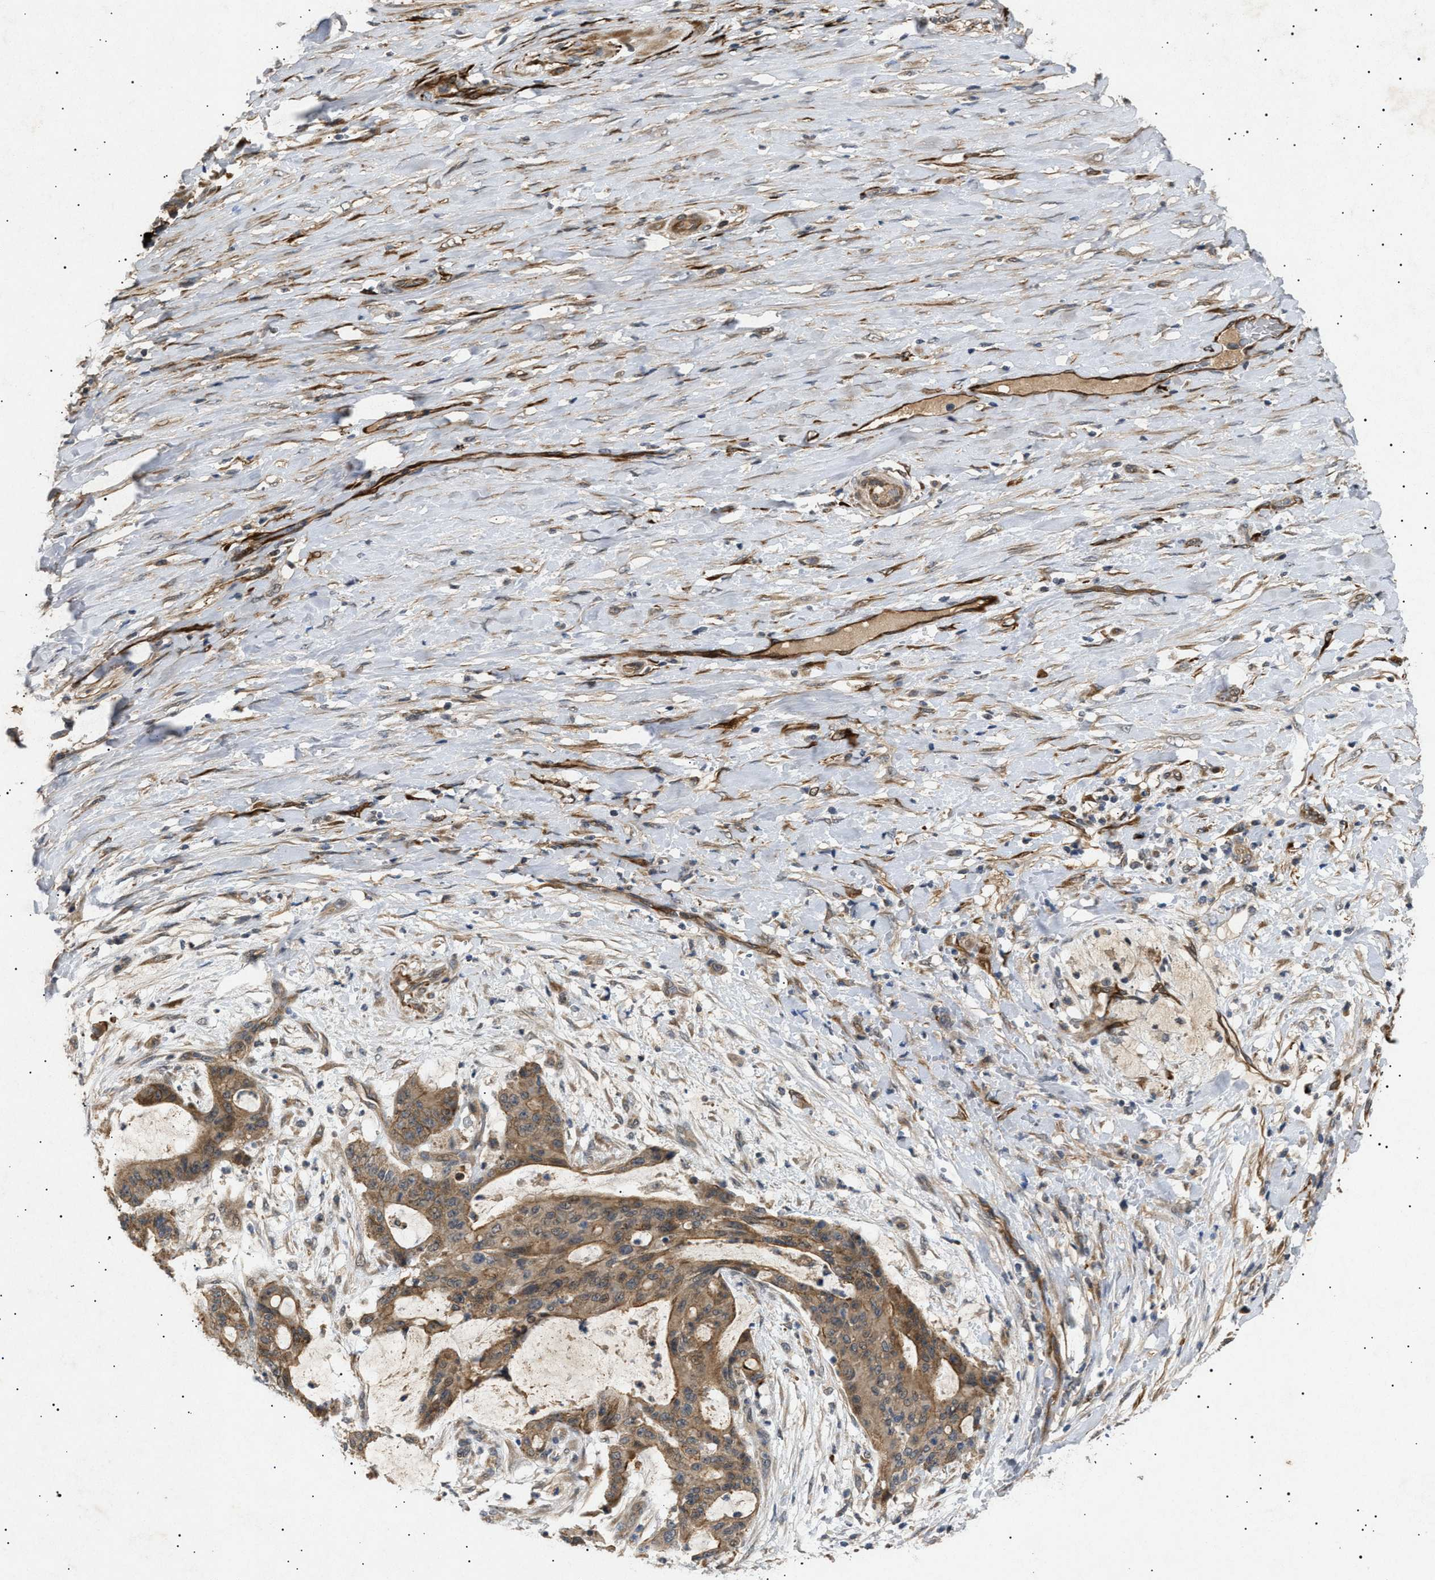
{"staining": {"intensity": "strong", "quantity": ">75%", "location": "cytoplasmic/membranous"}, "tissue": "liver cancer", "cell_type": "Tumor cells", "image_type": "cancer", "snomed": [{"axis": "morphology", "description": "Cholangiocarcinoma"}, {"axis": "topography", "description": "Liver"}], "caption": "This is a histology image of immunohistochemistry (IHC) staining of cholangiocarcinoma (liver), which shows strong expression in the cytoplasmic/membranous of tumor cells.", "gene": "SIRT5", "patient": {"sex": "female", "age": 73}}